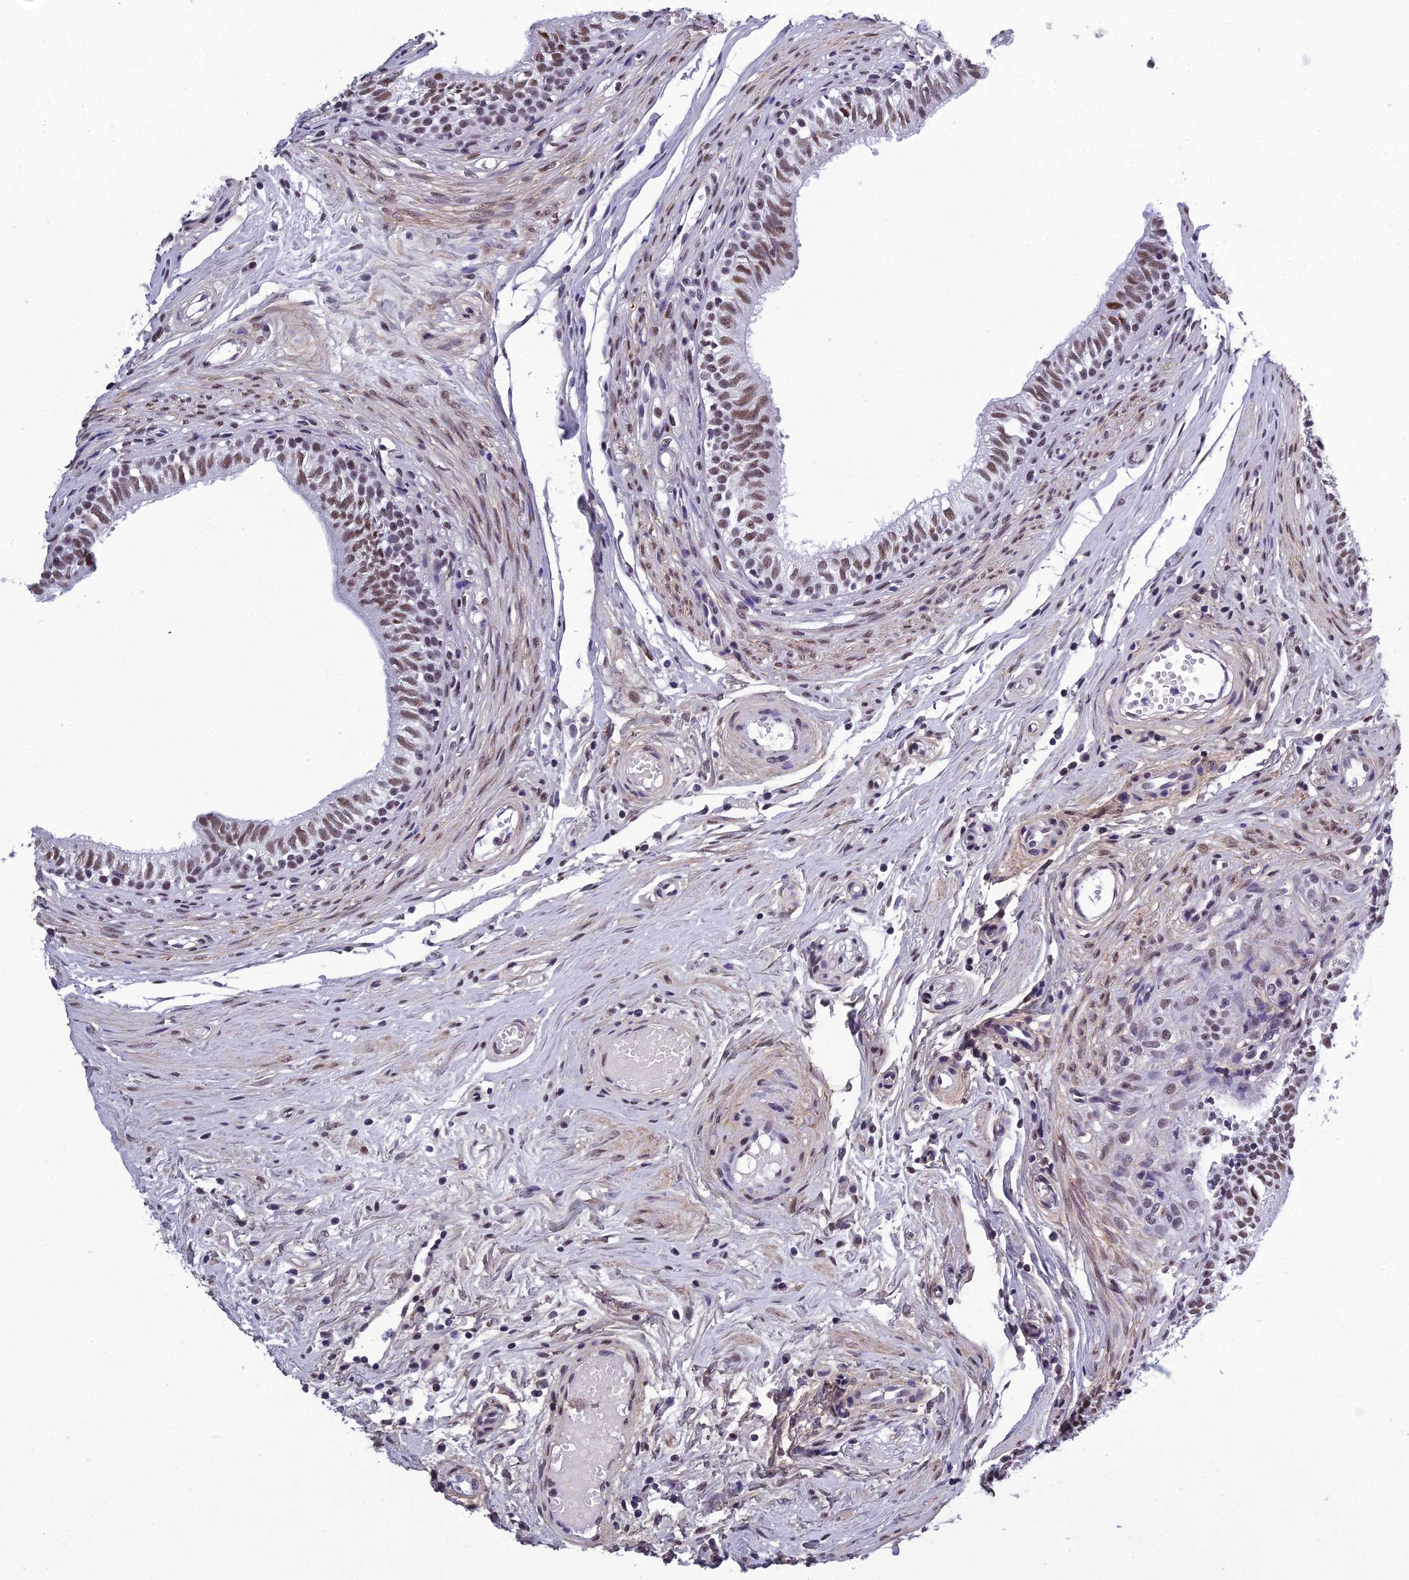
{"staining": {"intensity": "moderate", "quantity": ">75%", "location": "nuclear"}, "tissue": "epididymis", "cell_type": "Glandular cells", "image_type": "normal", "snomed": [{"axis": "morphology", "description": "Normal tissue, NOS"}, {"axis": "topography", "description": "Epididymis, spermatic cord, NOS"}], "caption": "Immunohistochemical staining of benign human epididymis shows >75% levels of moderate nuclear protein staining in approximately >75% of glandular cells.", "gene": "RSRC1", "patient": {"sex": "male", "age": 22}}